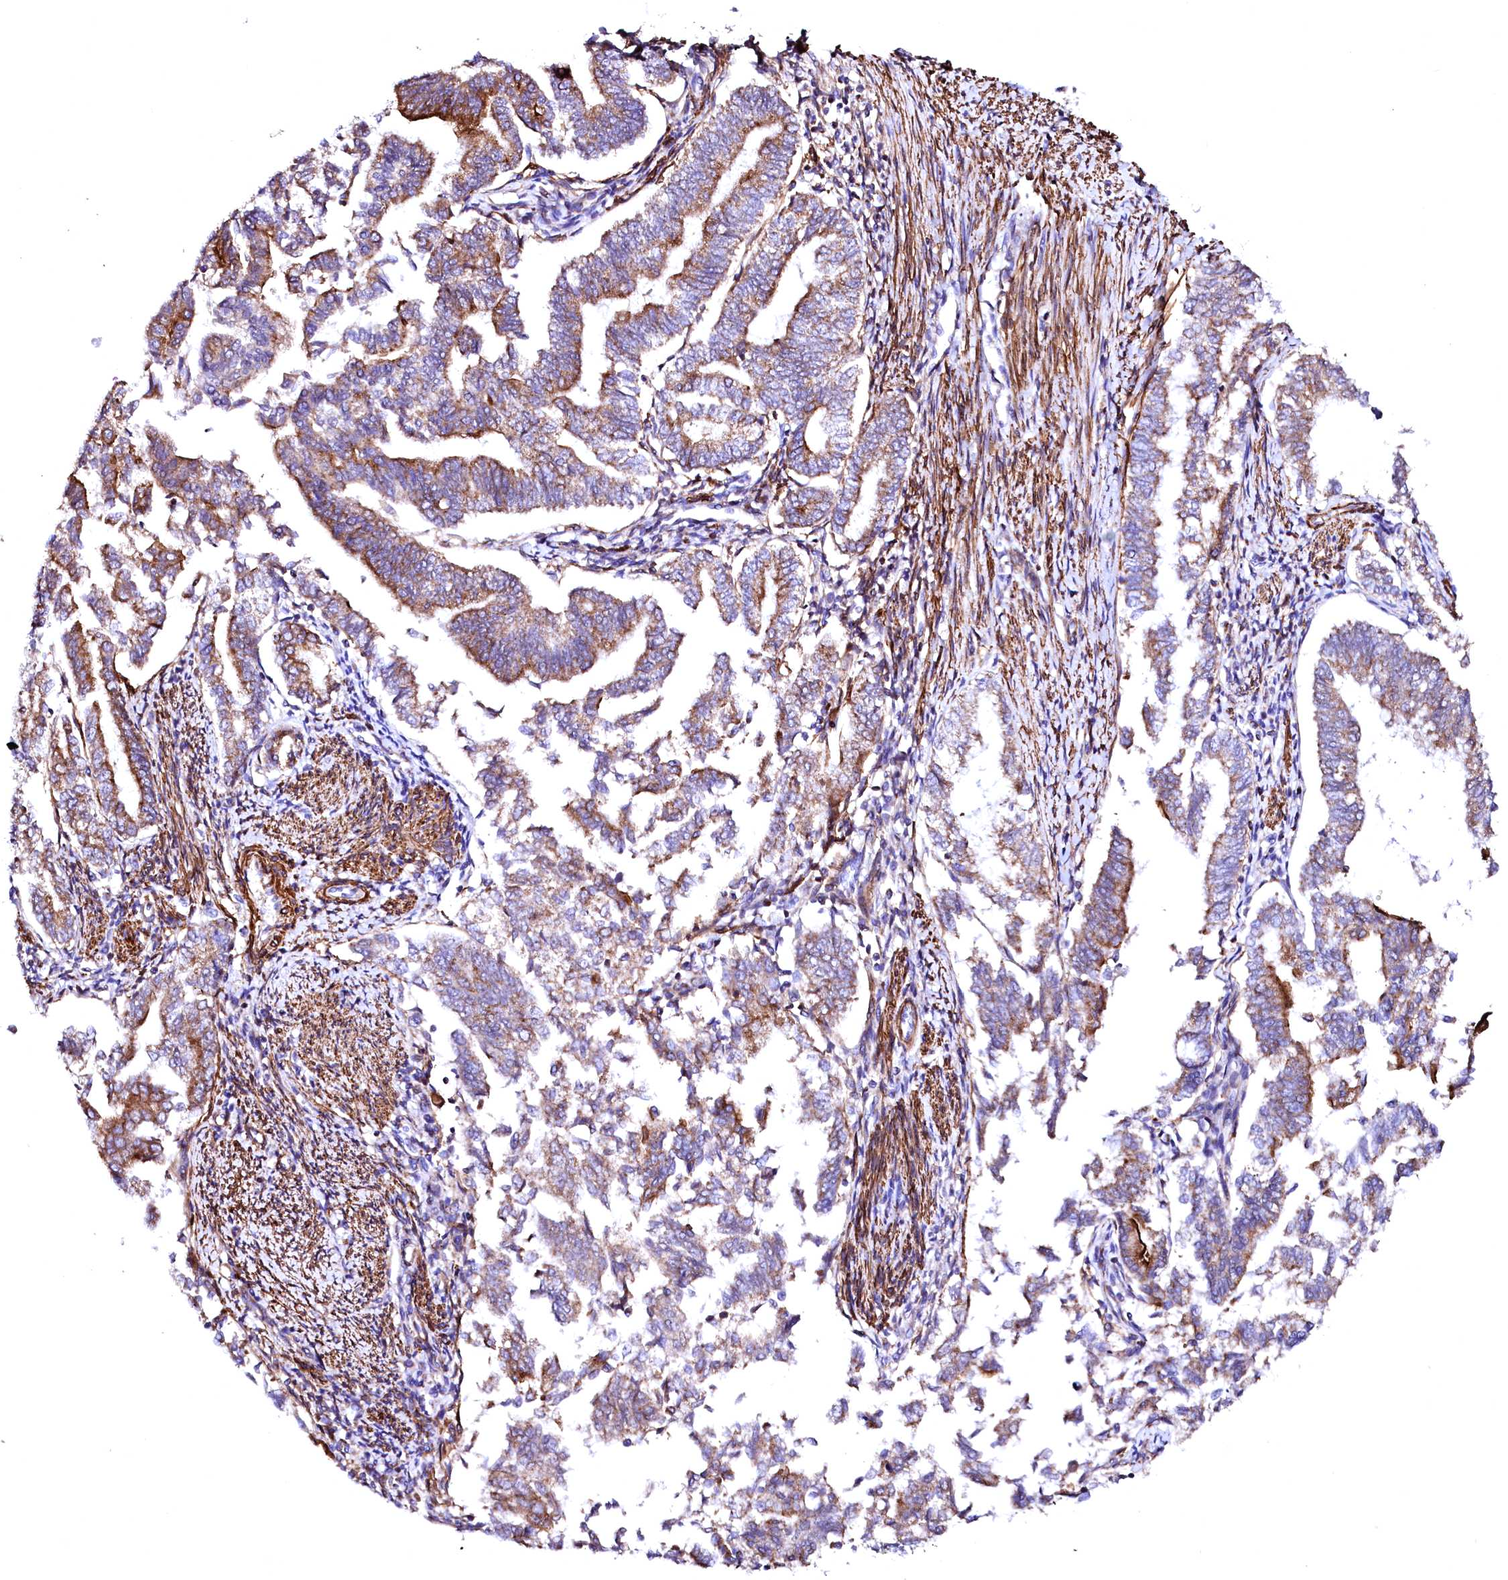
{"staining": {"intensity": "strong", "quantity": "25%-75%", "location": "cytoplasmic/membranous"}, "tissue": "endometrial cancer", "cell_type": "Tumor cells", "image_type": "cancer", "snomed": [{"axis": "morphology", "description": "Adenocarcinoma, NOS"}, {"axis": "topography", "description": "Endometrium"}], "caption": "The image demonstrates immunohistochemical staining of adenocarcinoma (endometrial). There is strong cytoplasmic/membranous expression is identified in about 25%-75% of tumor cells. (Brightfield microscopy of DAB IHC at high magnification).", "gene": "GPR176", "patient": {"sex": "female", "age": 79}}